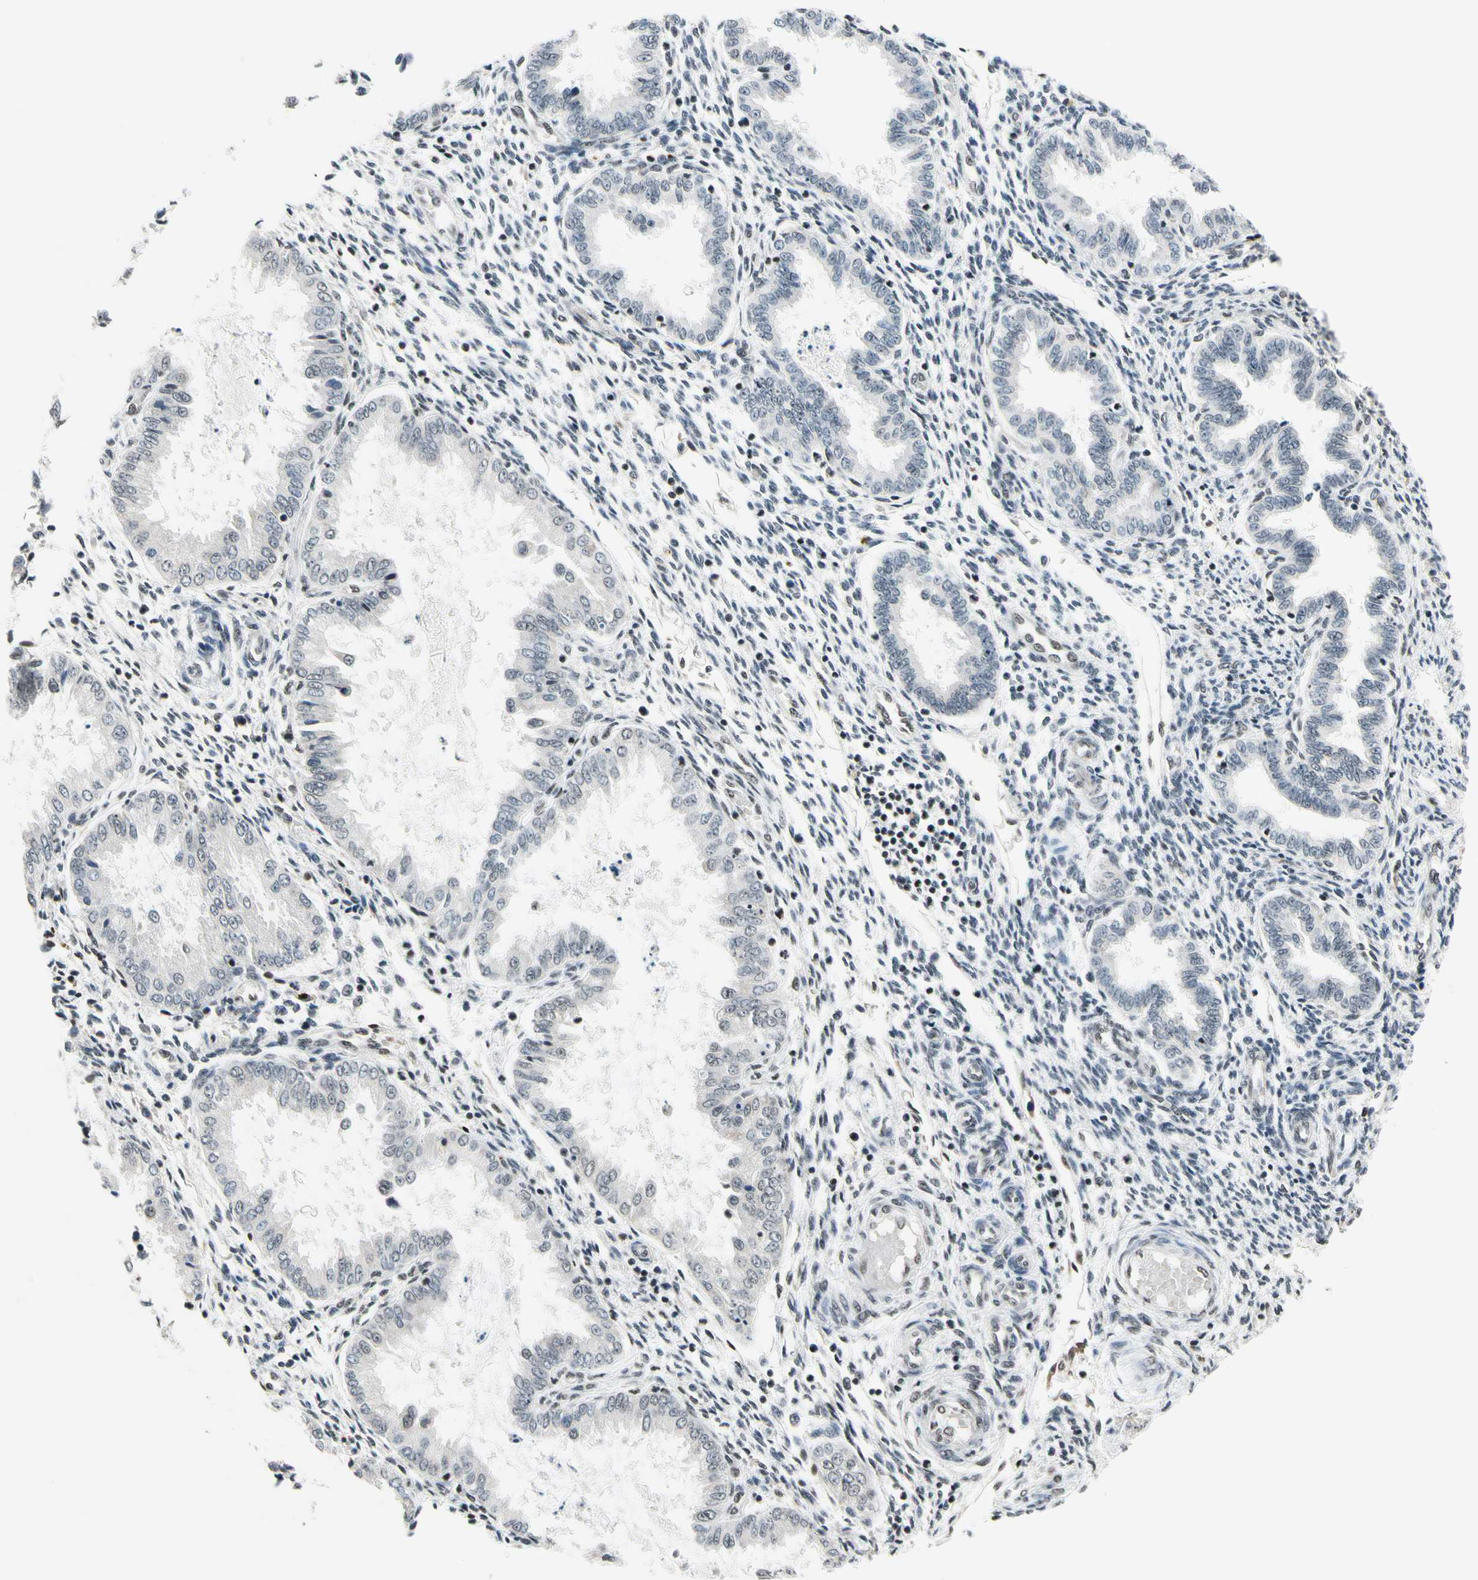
{"staining": {"intensity": "moderate", "quantity": "25%-75%", "location": "nuclear"}, "tissue": "endometrium", "cell_type": "Cells in endometrial stroma", "image_type": "normal", "snomed": [{"axis": "morphology", "description": "Normal tissue, NOS"}, {"axis": "topography", "description": "Endometrium"}], "caption": "Moderate nuclear protein expression is appreciated in about 25%-75% of cells in endometrial stroma in endometrium.", "gene": "RECQL", "patient": {"sex": "female", "age": 33}}